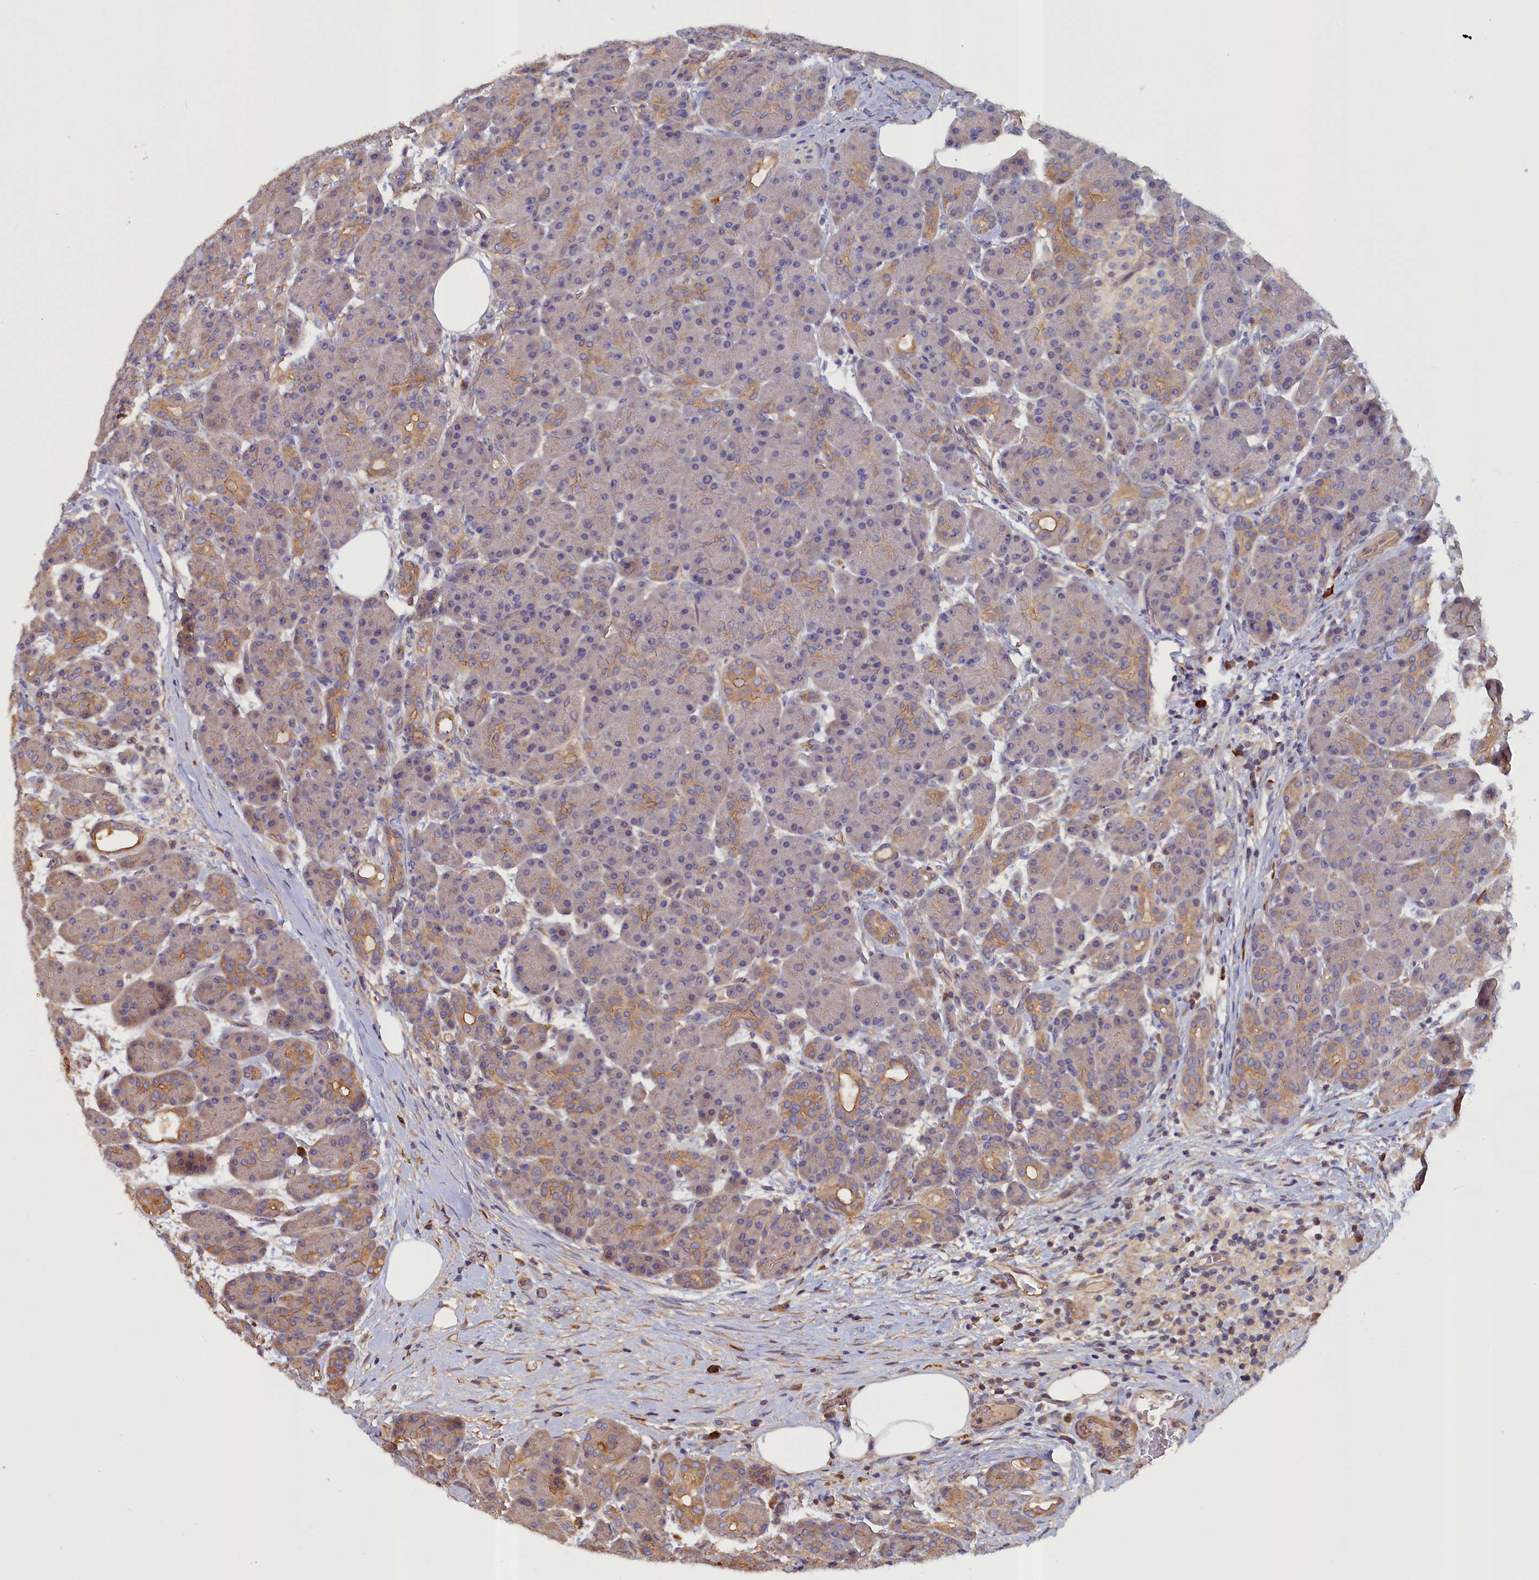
{"staining": {"intensity": "moderate", "quantity": "<25%", "location": "cytoplasmic/membranous"}, "tissue": "pancreas", "cell_type": "Exocrine glandular cells", "image_type": "normal", "snomed": [{"axis": "morphology", "description": "Normal tissue, NOS"}, {"axis": "topography", "description": "Pancreas"}], "caption": "Pancreas stained with DAB (3,3'-diaminobenzidine) immunohistochemistry exhibits low levels of moderate cytoplasmic/membranous staining in approximately <25% of exocrine glandular cells. (Brightfield microscopy of DAB IHC at high magnification).", "gene": "ANKRD2", "patient": {"sex": "male", "age": 63}}